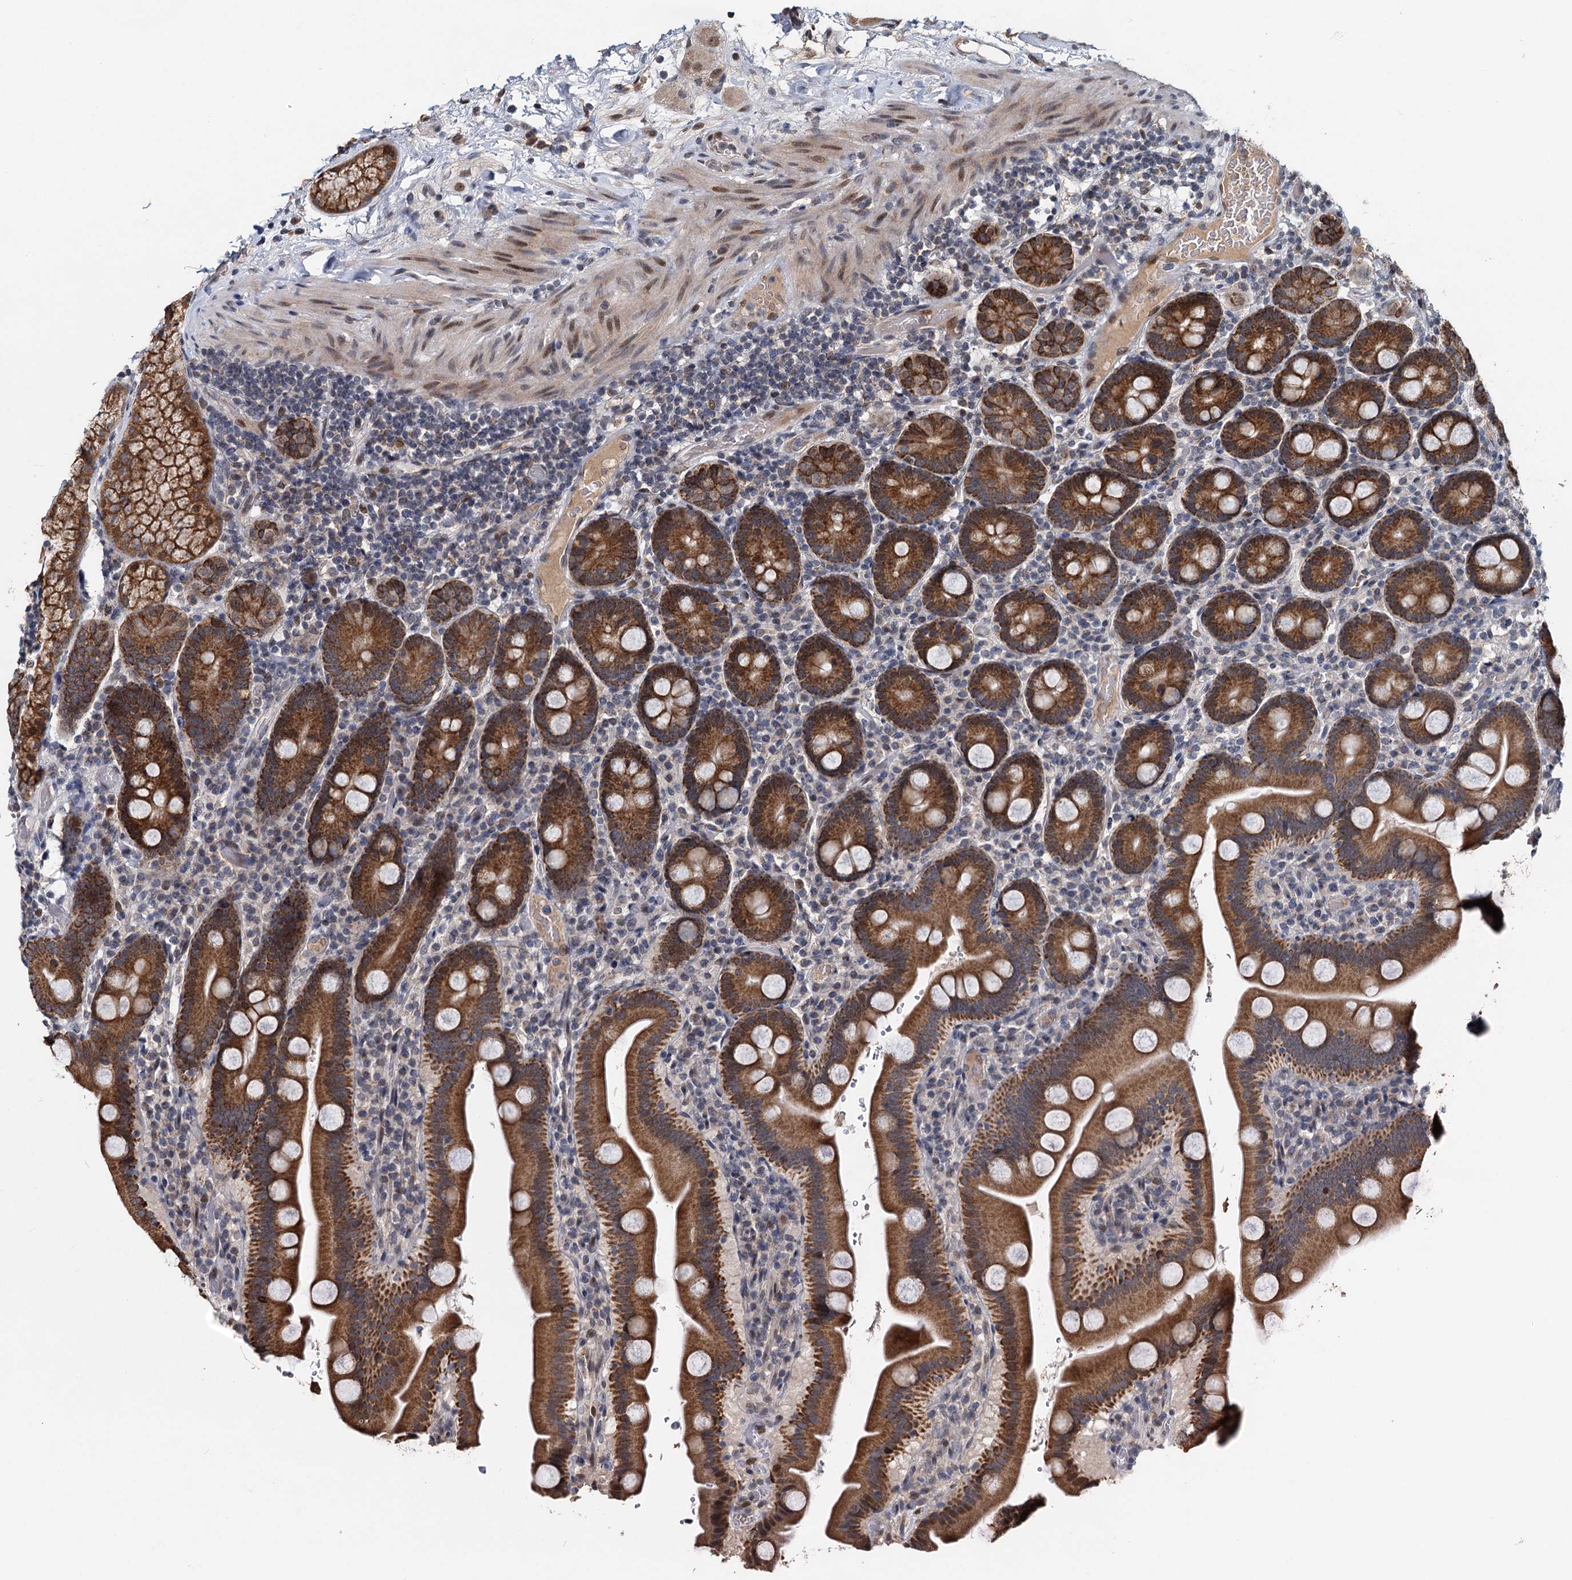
{"staining": {"intensity": "strong", "quantity": ">75%", "location": "cytoplasmic/membranous"}, "tissue": "duodenum", "cell_type": "Glandular cells", "image_type": "normal", "snomed": [{"axis": "morphology", "description": "Normal tissue, NOS"}, {"axis": "topography", "description": "Duodenum"}], "caption": "Immunohistochemistry (IHC) photomicrograph of normal duodenum: duodenum stained using IHC reveals high levels of strong protein expression localized specifically in the cytoplasmic/membranous of glandular cells, appearing as a cytoplasmic/membranous brown color.", "gene": "RITA1", "patient": {"sex": "male", "age": 55}}